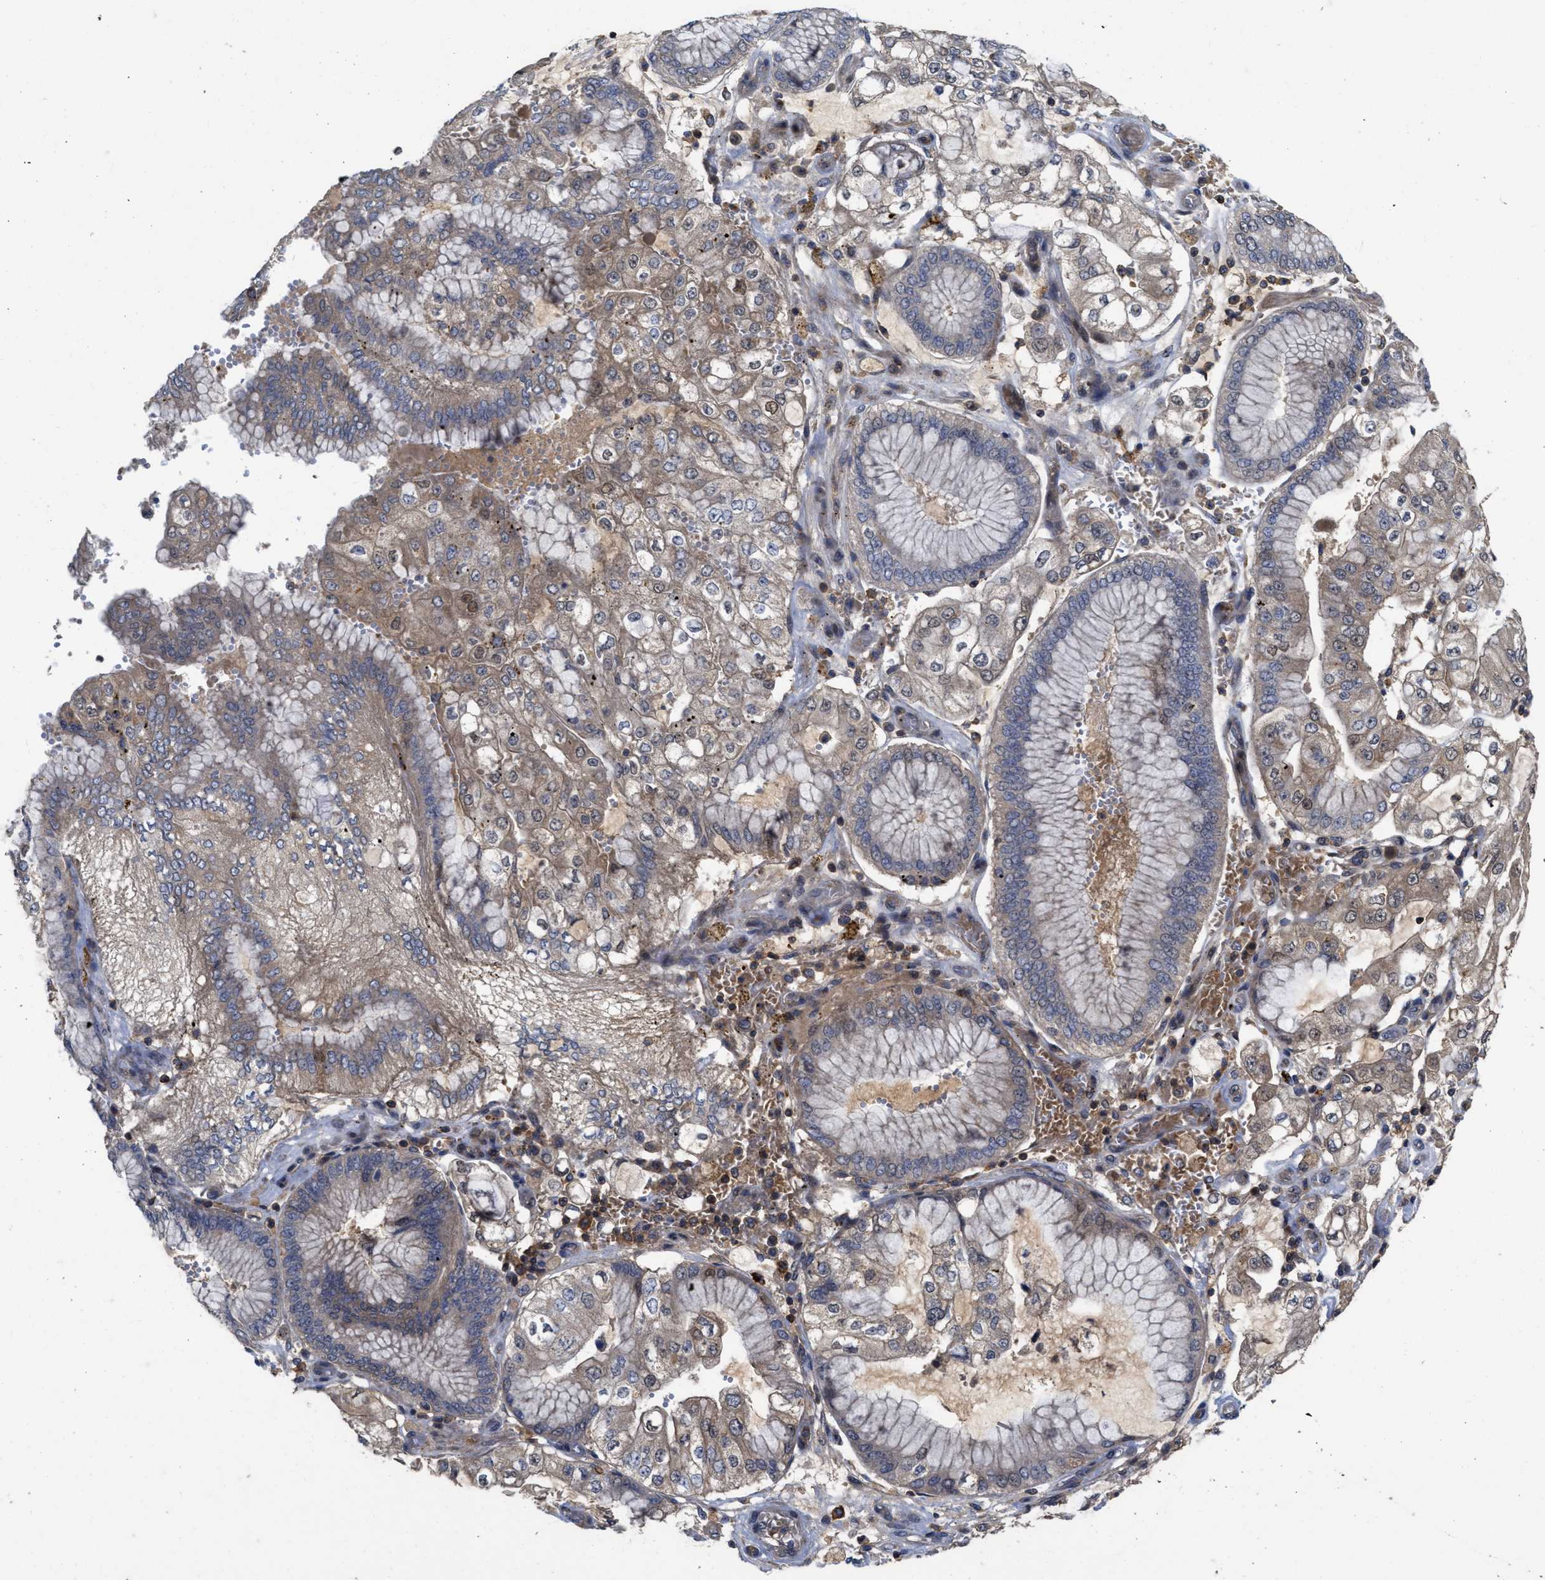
{"staining": {"intensity": "moderate", "quantity": "<25%", "location": "cytoplasmic/membranous,nuclear"}, "tissue": "stomach cancer", "cell_type": "Tumor cells", "image_type": "cancer", "snomed": [{"axis": "morphology", "description": "Adenocarcinoma, NOS"}, {"axis": "topography", "description": "Stomach"}], "caption": "Immunohistochemical staining of stomach cancer (adenocarcinoma) reveals low levels of moderate cytoplasmic/membranous and nuclear protein staining in about <25% of tumor cells.", "gene": "CBR3", "patient": {"sex": "male", "age": 76}}